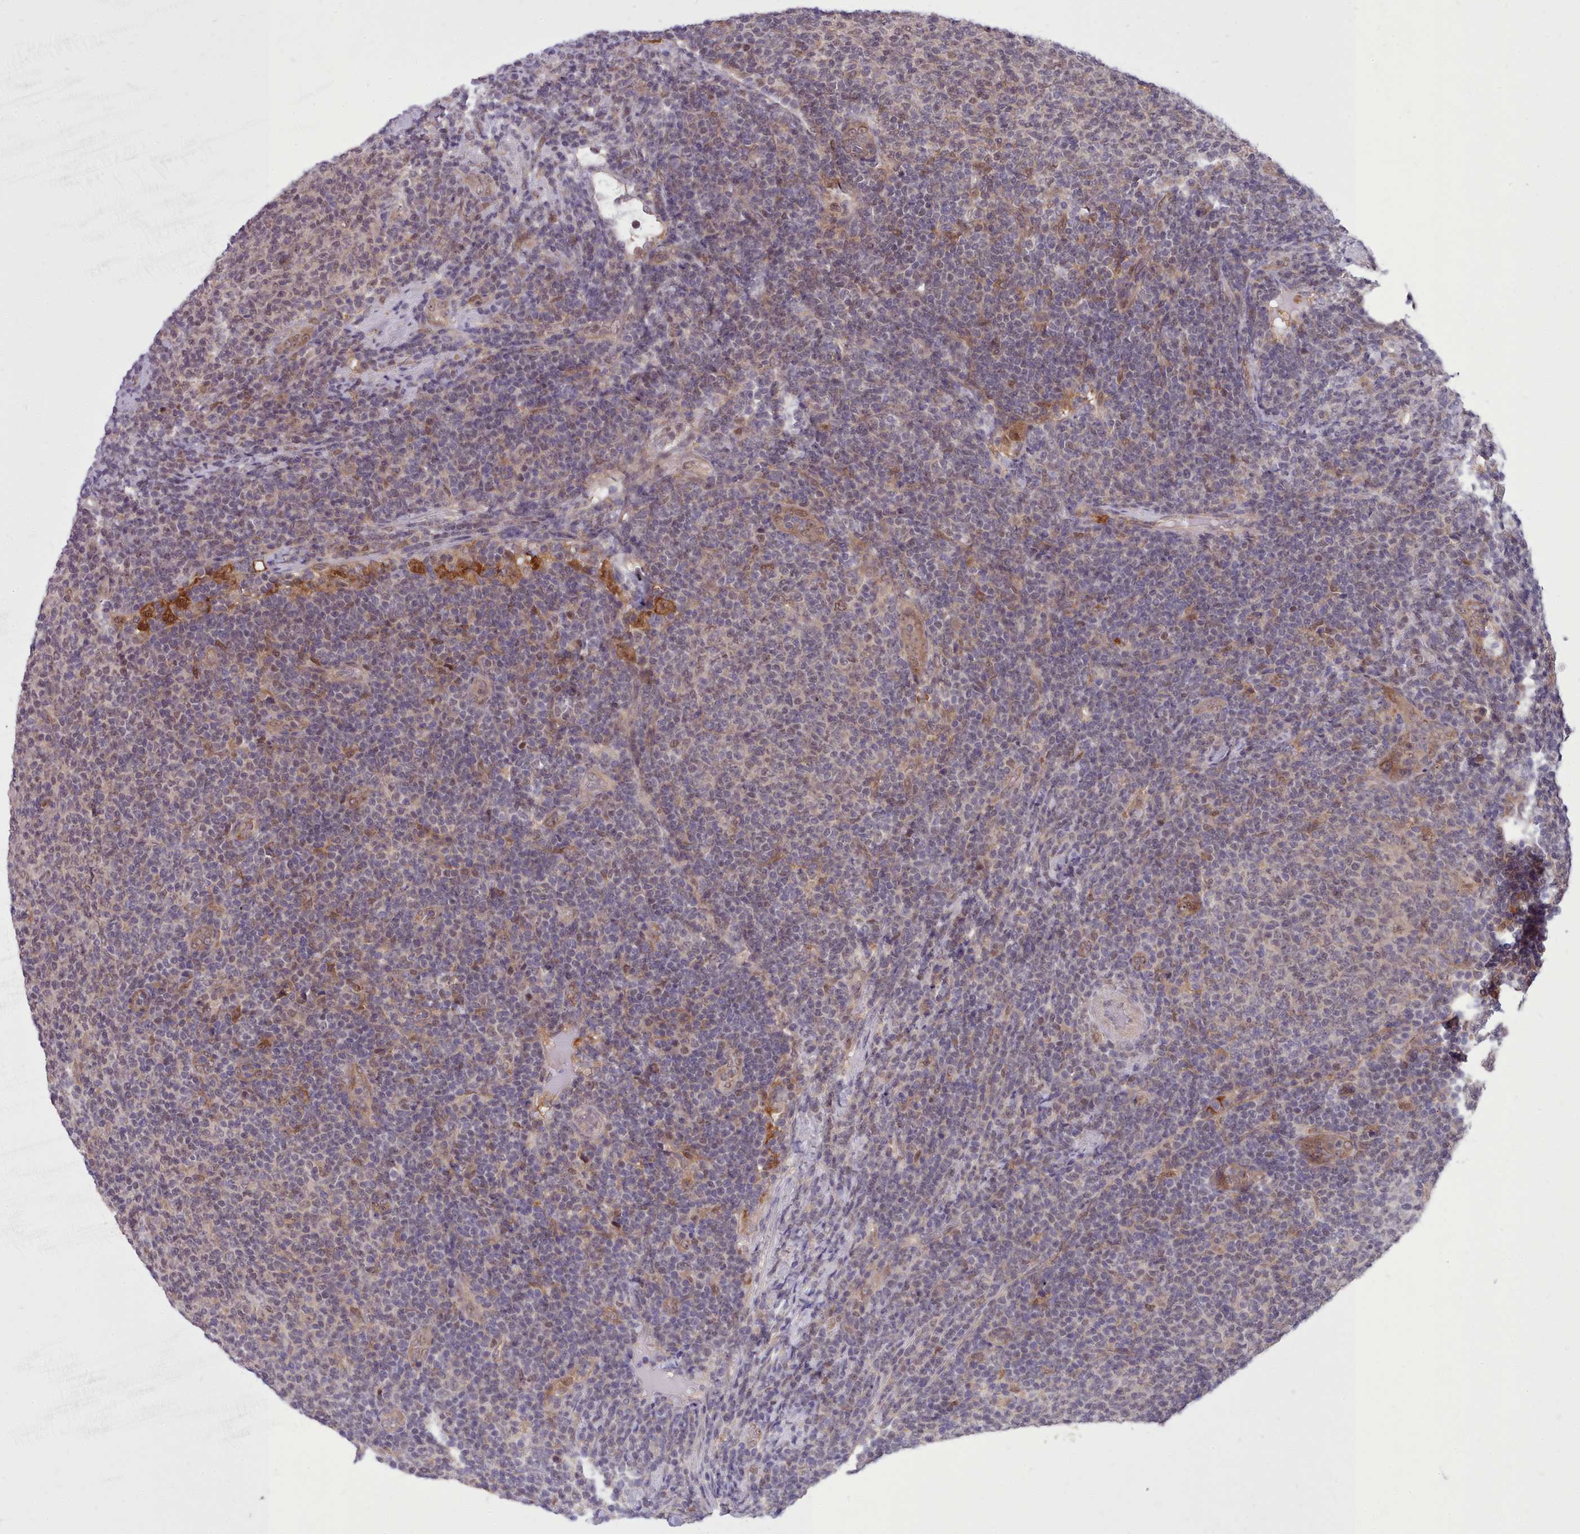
{"staining": {"intensity": "negative", "quantity": "none", "location": "none"}, "tissue": "lymphoma", "cell_type": "Tumor cells", "image_type": "cancer", "snomed": [{"axis": "morphology", "description": "Malignant lymphoma, non-Hodgkin's type, Low grade"}, {"axis": "topography", "description": "Lymph node"}], "caption": "Immunohistochemical staining of human low-grade malignant lymphoma, non-Hodgkin's type displays no significant positivity in tumor cells.", "gene": "AHCY", "patient": {"sex": "male", "age": 66}}